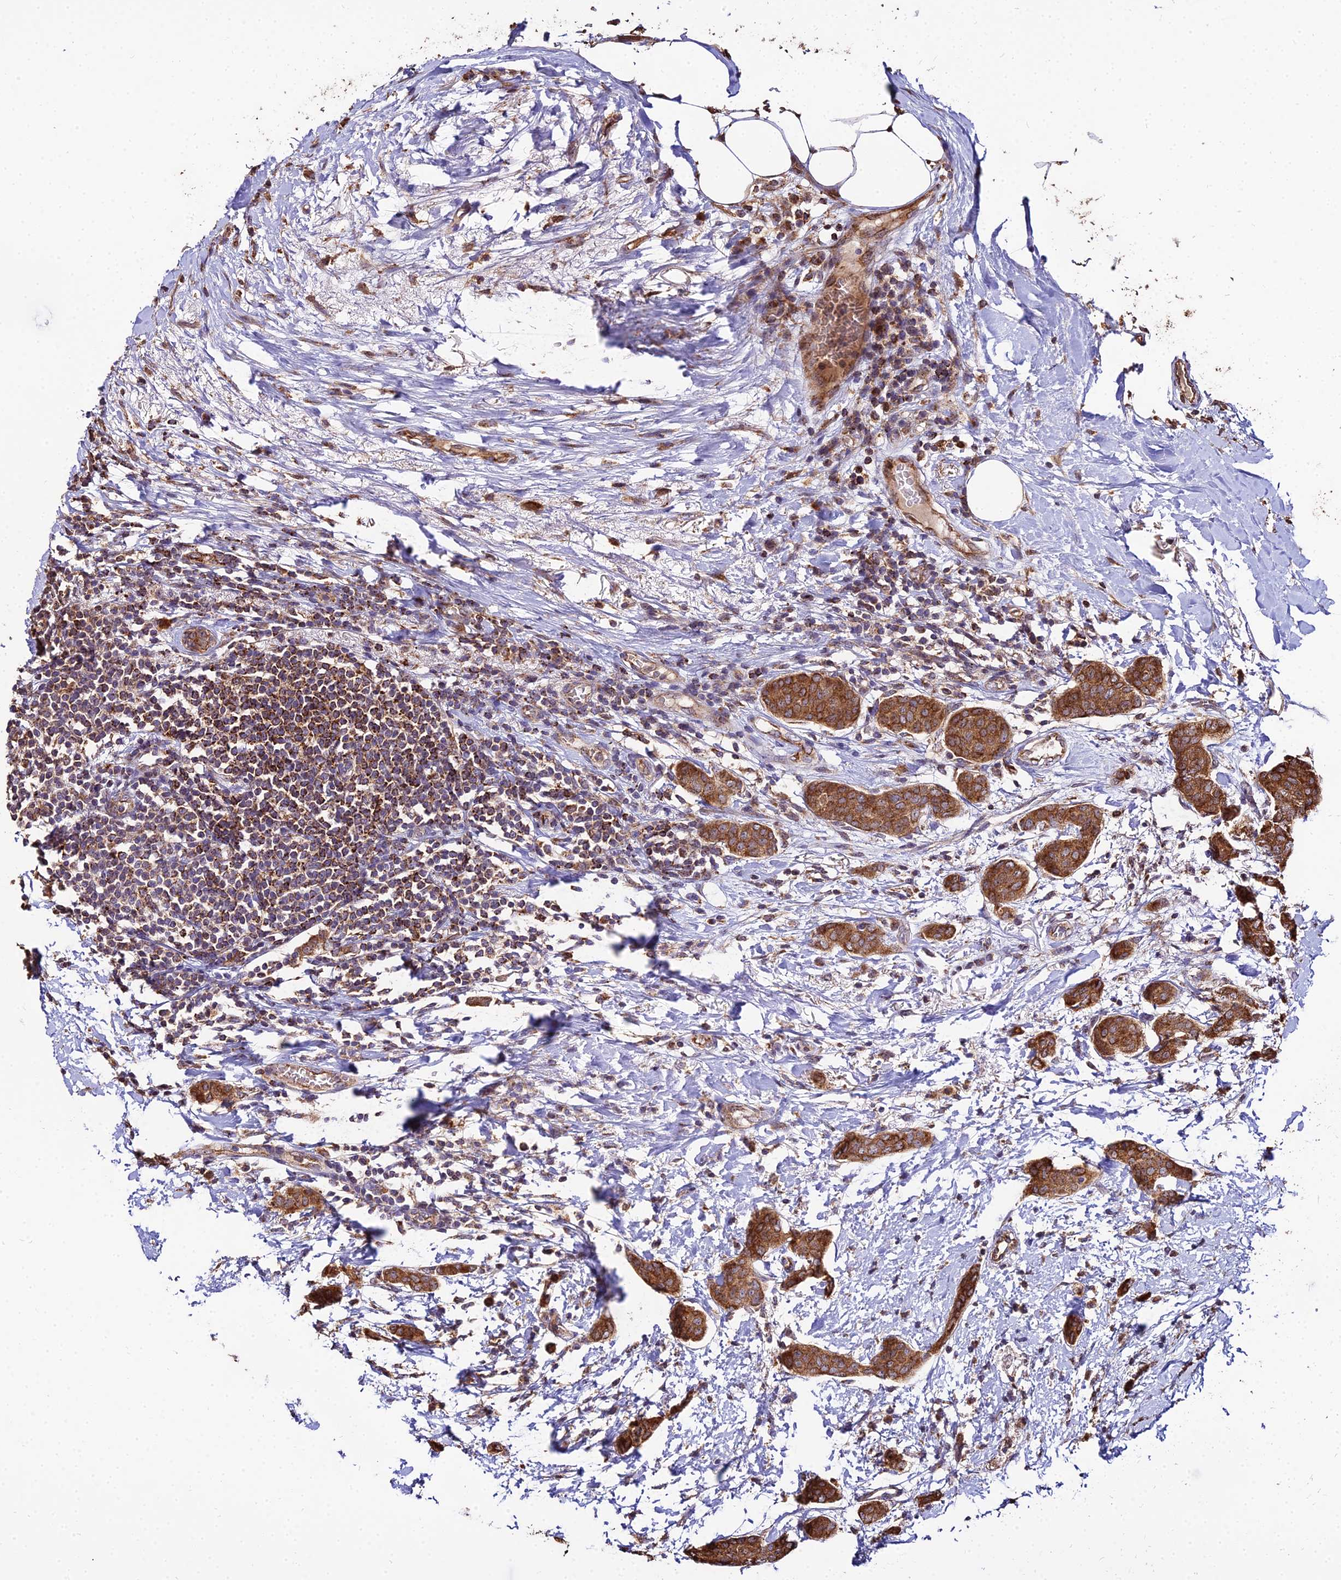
{"staining": {"intensity": "strong", "quantity": ">75%", "location": "cytoplasmic/membranous"}, "tissue": "breast cancer", "cell_type": "Tumor cells", "image_type": "cancer", "snomed": [{"axis": "morphology", "description": "Duct carcinoma"}, {"axis": "topography", "description": "Breast"}], "caption": "Infiltrating ductal carcinoma (breast) stained for a protein shows strong cytoplasmic/membranous positivity in tumor cells. The staining was performed using DAB to visualize the protein expression in brown, while the nuclei were stained in blue with hematoxylin (Magnification: 20x).", "gene": "PEX19", "patient": {"sex": "female", "age": 72}}